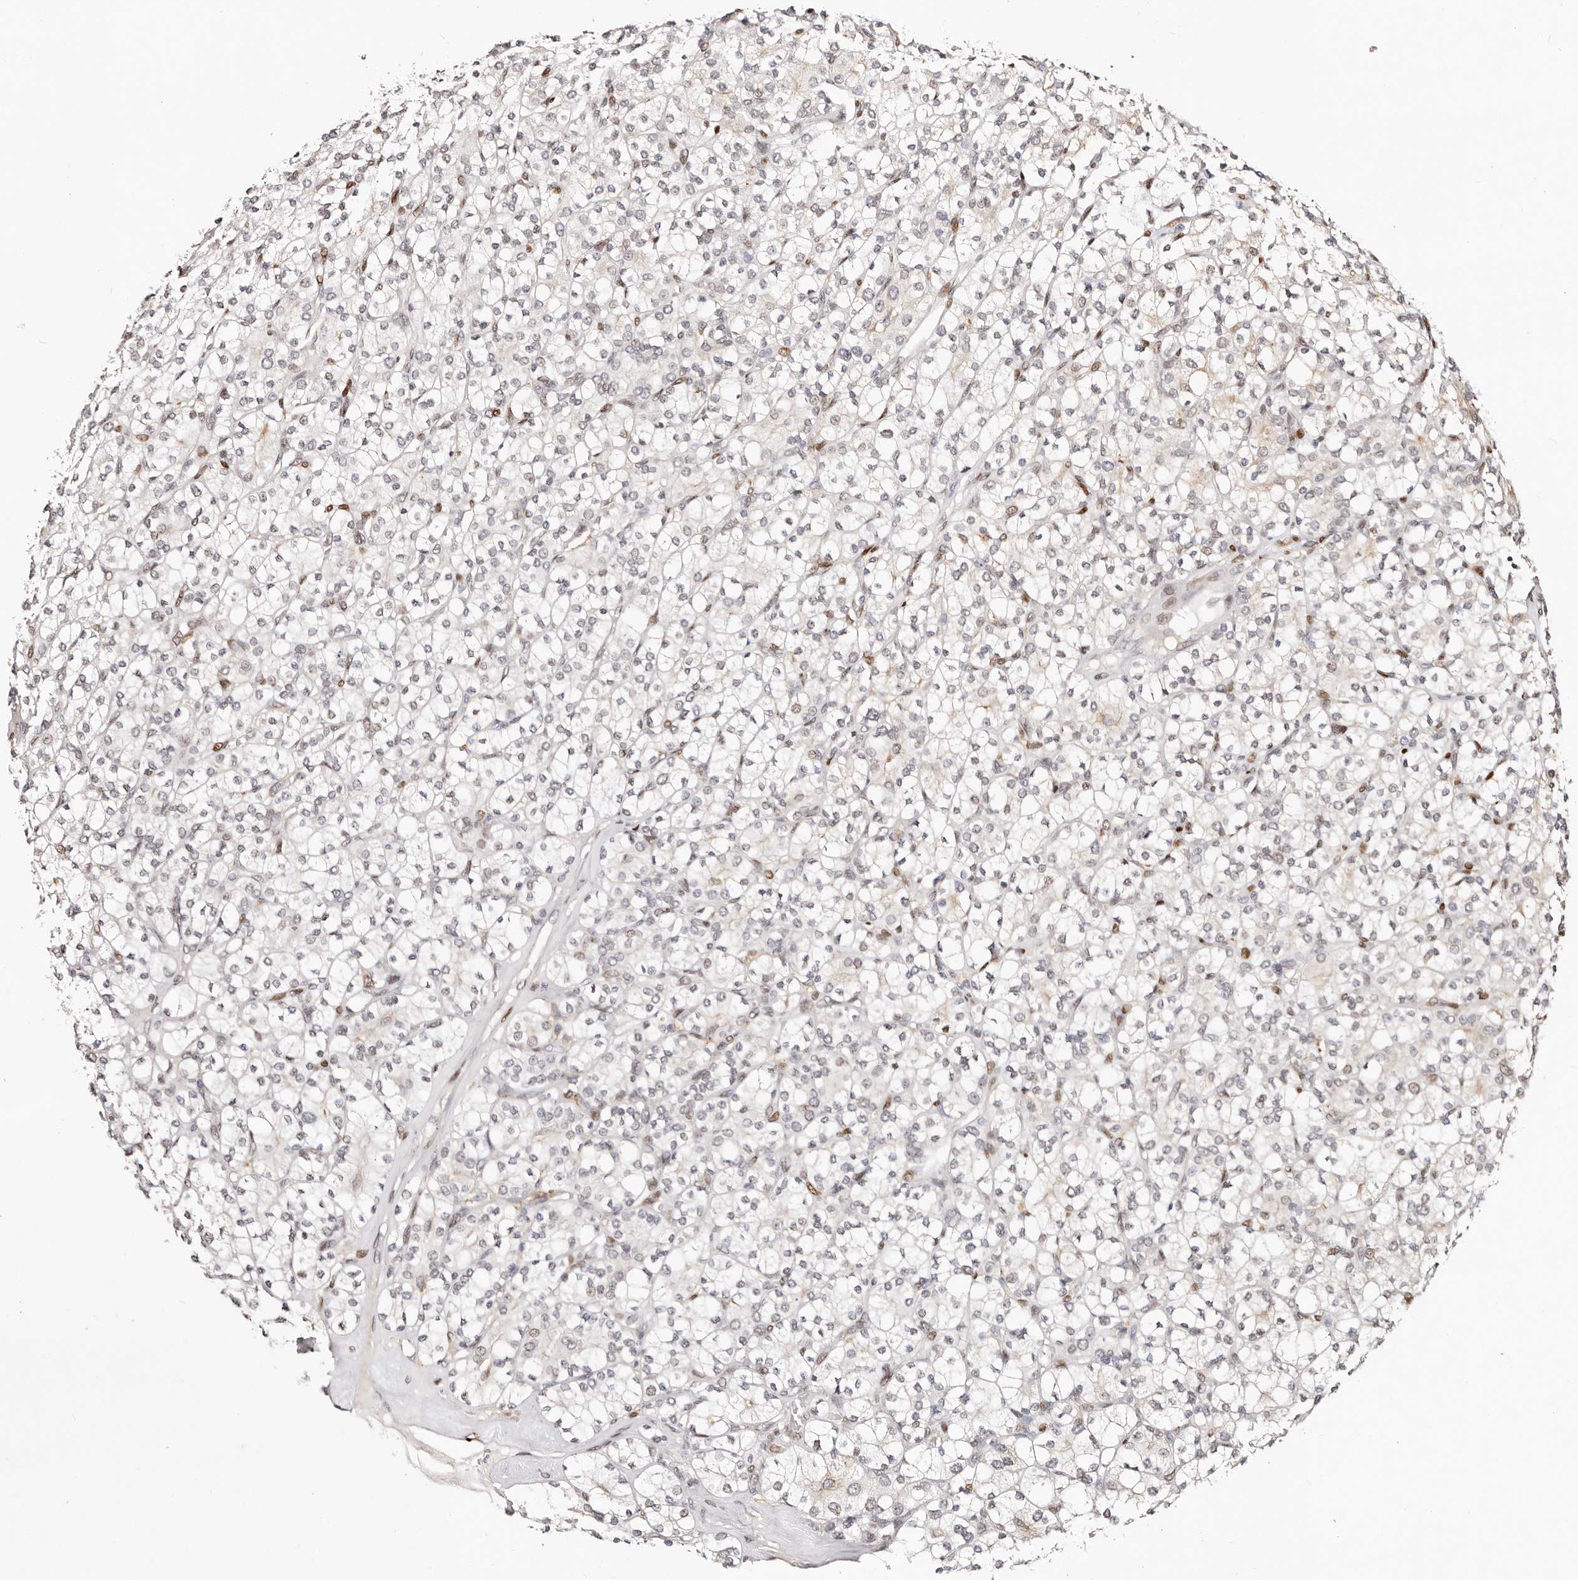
{"staining": {"intensity": "negative", "quantity": "none", "location": "none"}, "tissue": "renal cancer", "cell_type": "Tumor cells", "image_type": "cancer", "snomed": [{"axis": "morphology", "description": "Adenocarcinoma, NOS"}, {"axis": "topography", "description": "Kidney"}], "caption": "Tumor cells show no significant positivity in renal cancer.", "gene": "IQGAP3", "patient": {"sex": "male", "age": 77}}